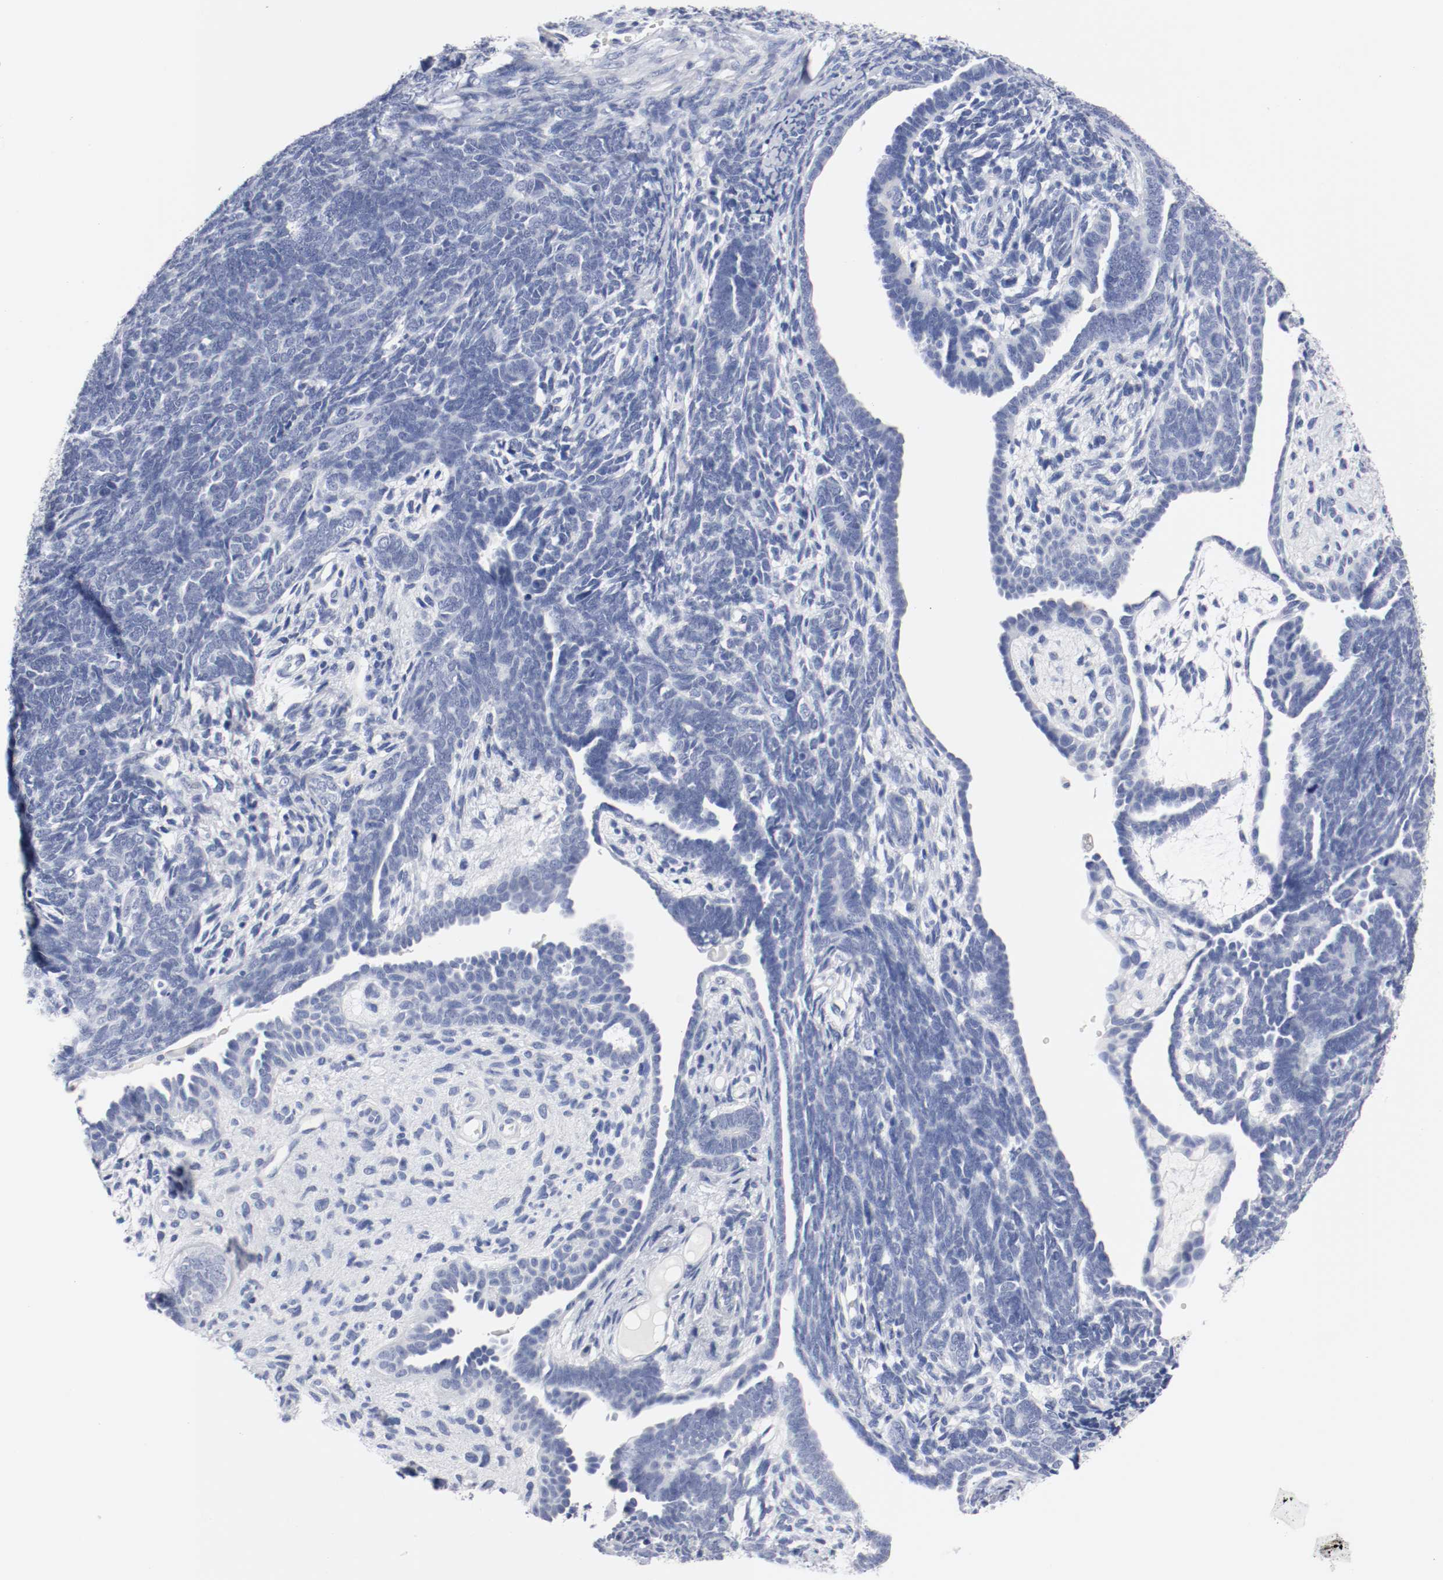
{"staining": {"intensity": "negative", "quantity": "none", "location": "none"}, "tissue": "endometrial cancer", "cell_type": "Tumor cells", "image_type": "cancer", "snomed": [{"axis": "morphology", "description": "Neoplasm, malignant, NOS"}, {"axis": "topography", "description": "Endometrium"}], "caption": "Immunohistochemical staining of endometrial malignant neoplasm reveals no significant expression in tumor cells.", "gene": "GAD1", "patient": {"sex": "female", "age": 74}}